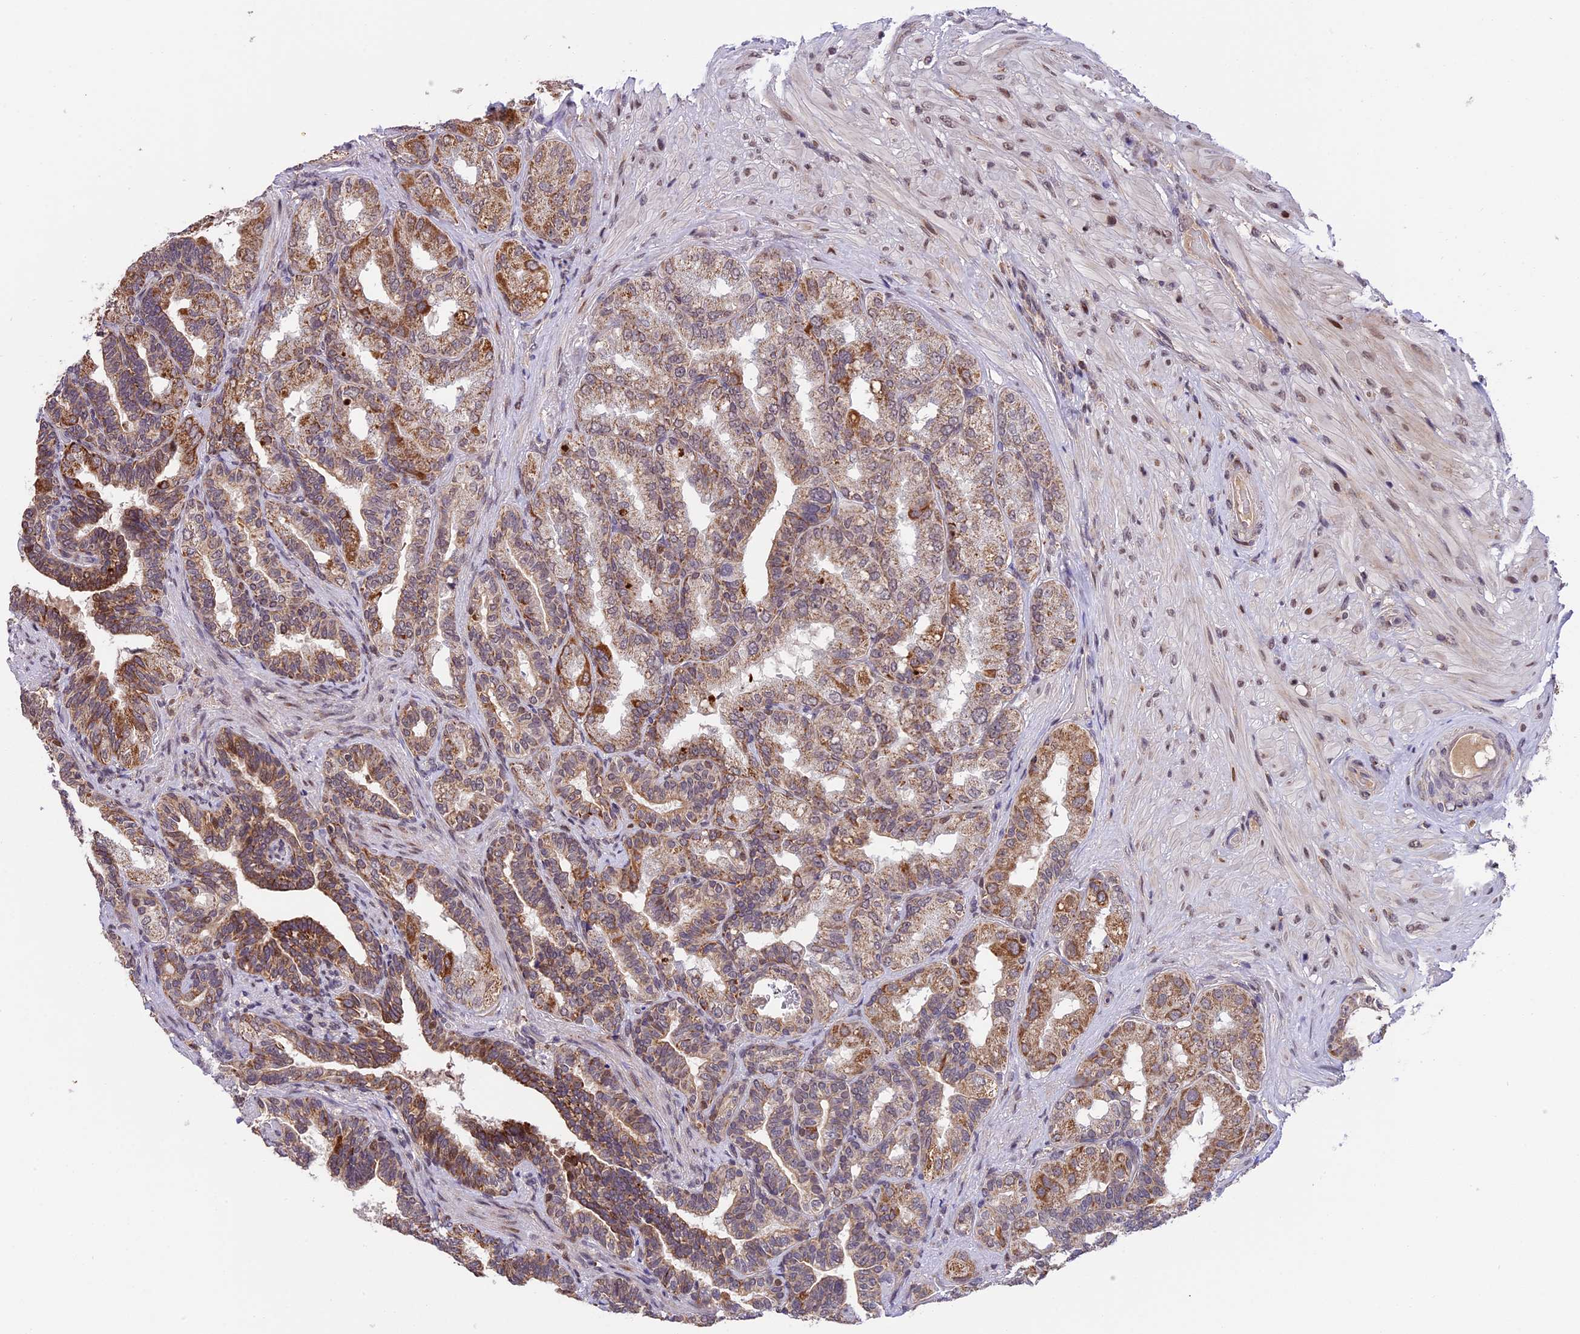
{"staining": {"intensity": "moderate", "quantity": "25%-75%", "location": "cytoplasmic/membranous"}, "tissue": "seminal vesicle", "cell_type": "Glandular cells", "image_type": "normal", "snomed": [{"axis": "morphology", "description": "Normal tissue, NOS"}, {"axis": "topography", "description": "Seminal veicle"}, {"axis": "topography", "description": "Peripheral nerve tissue"}], "caption": "Immunohistochemical staining of normal human seminal vesicle displays medium levels of moderate cytoplasmic/membranous expression in about 25%-75% of glandular cells. (DAB IHC, brown staining for protein, blue staining for nuclei).", "gene": "RERGL", "patient": {"sex": "male", "age": 63}}